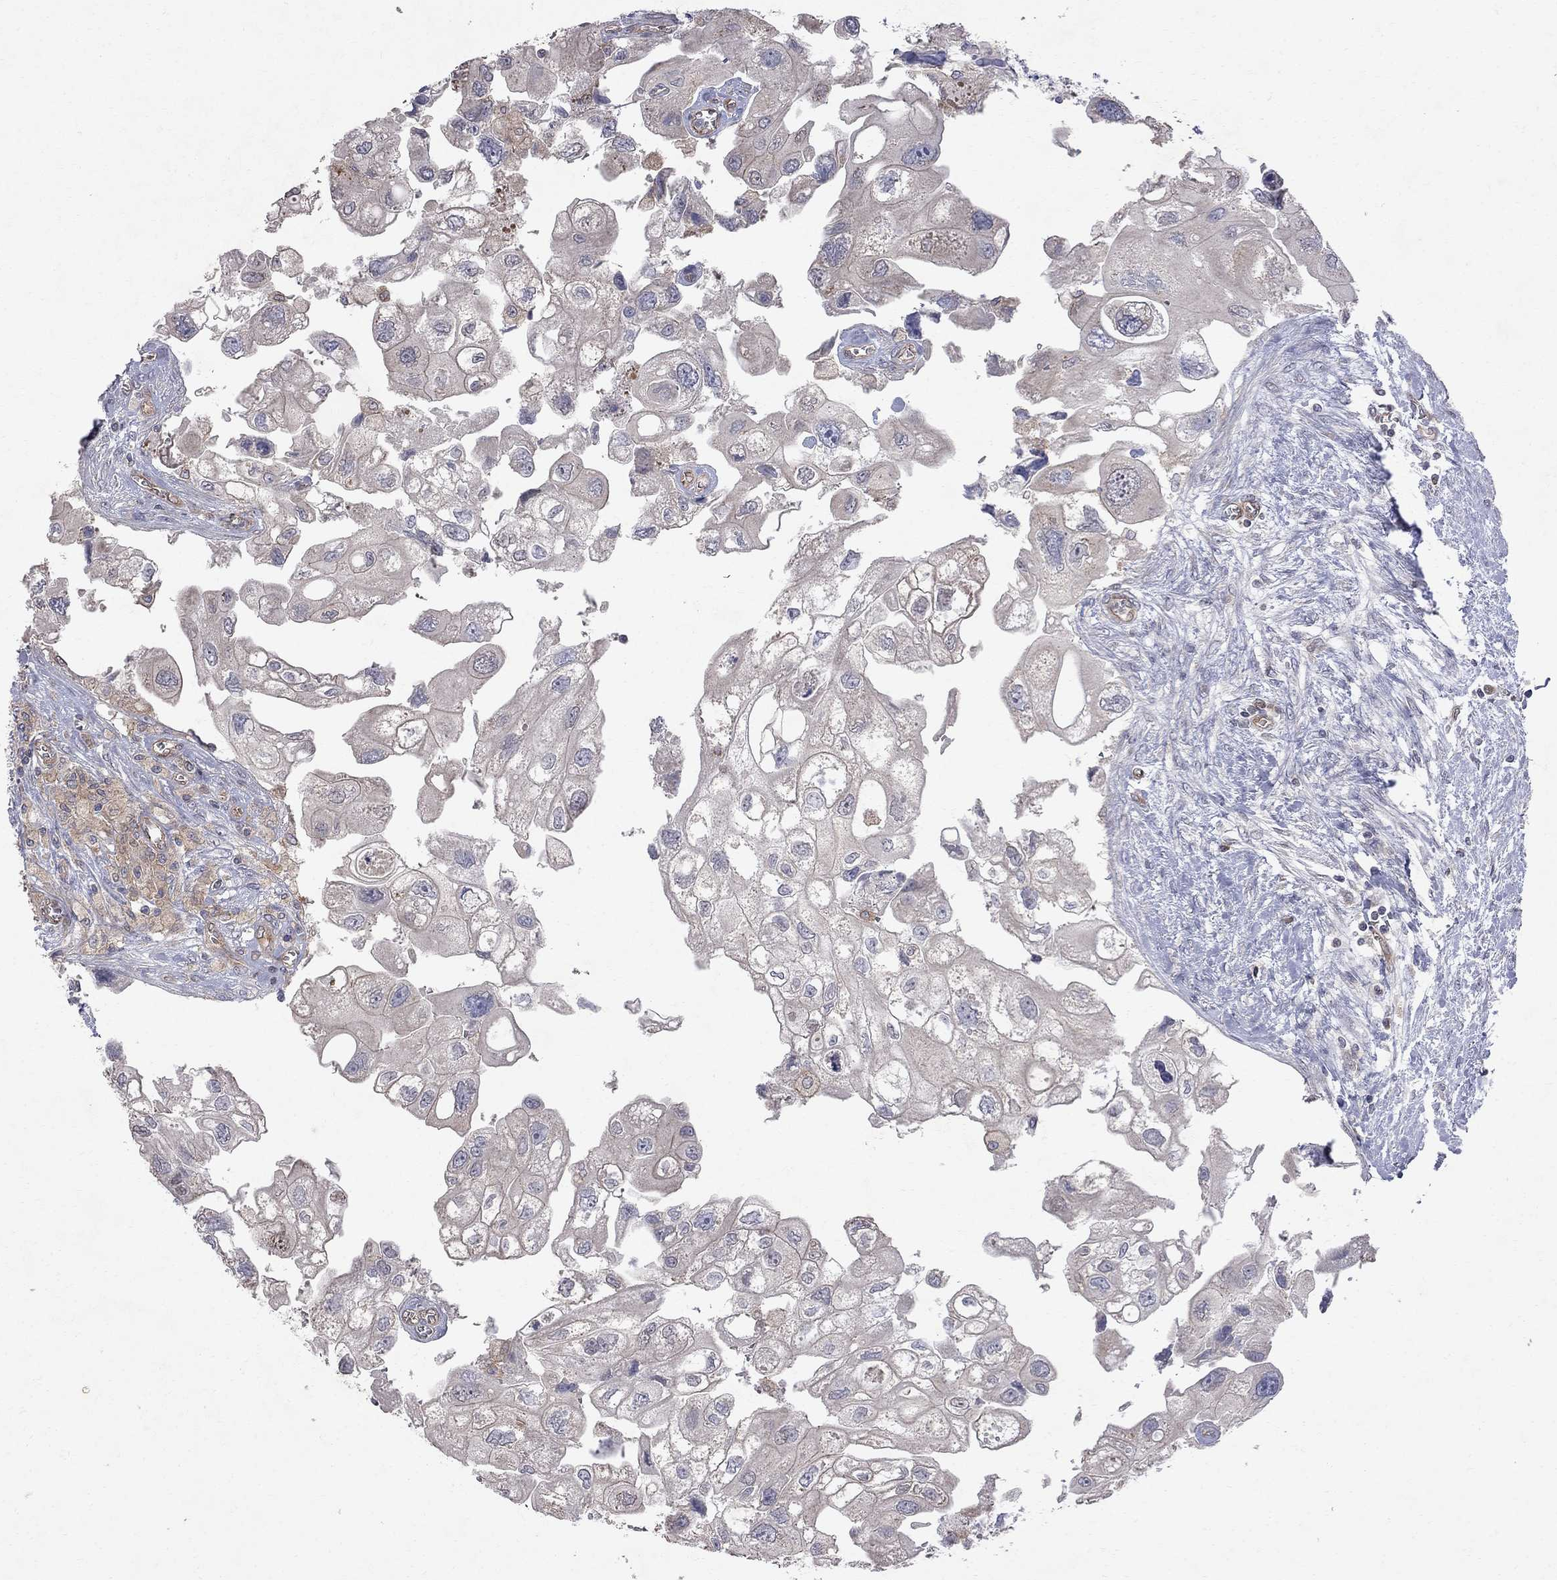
{"staining": {"intensity": "negative", "quantity": "none", "location": "none"}, "tissue": "urothelial cancer", "cell_type": "Tumor cells", "image_type": "cancer", "snomed": [{"axis": "morphology", "description": "Urothelial carcinoma, High grade"}, {"axis": "topography", "description": "Urinary bladder"}], "caption": "High-grade urothelial carcinoma was stained to show a protein in brown. There is no significant positivity in tumor cells.", "gene": "ABI3", "patient": {"sex": "male", "age": 59}}